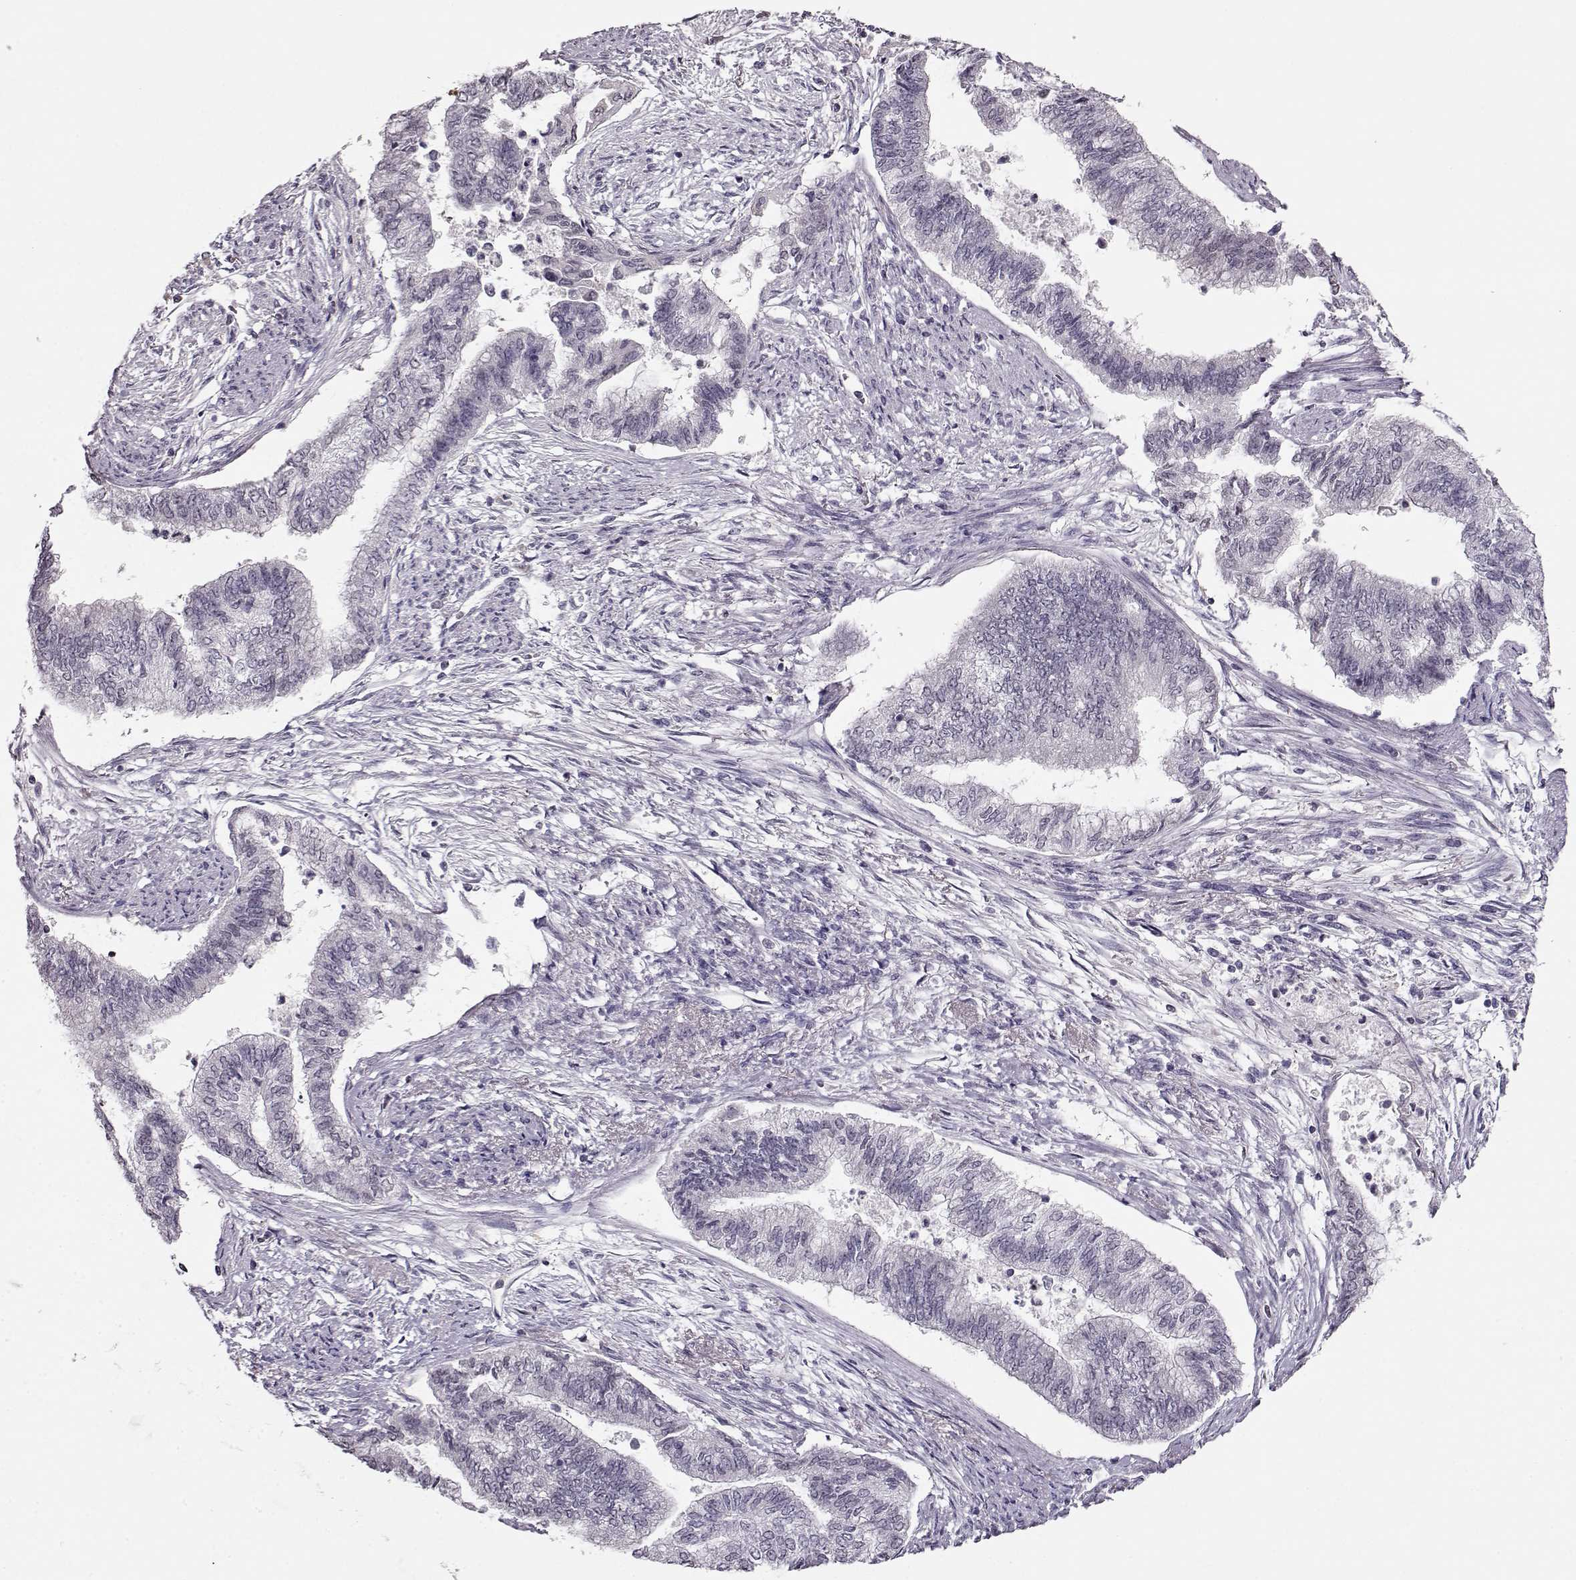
{"staining": {"intensity": "negative", "quantity": "none", "location": "none"}, "tissue": "endometrial cancer", "cell_type": "Tumor cells", "image_type": "cancer", "snomed": [{"axis": "morphology", "description": "Adenocarcinoma, NOS"}, {"axis": "topography", "description": "Endometrium"}], "caption": "There is no significant positivity in tumor cells of endometrial adenocarcinoma.", "gene": "RP1L1", "patient": {"sex": "female", "age": 65}}